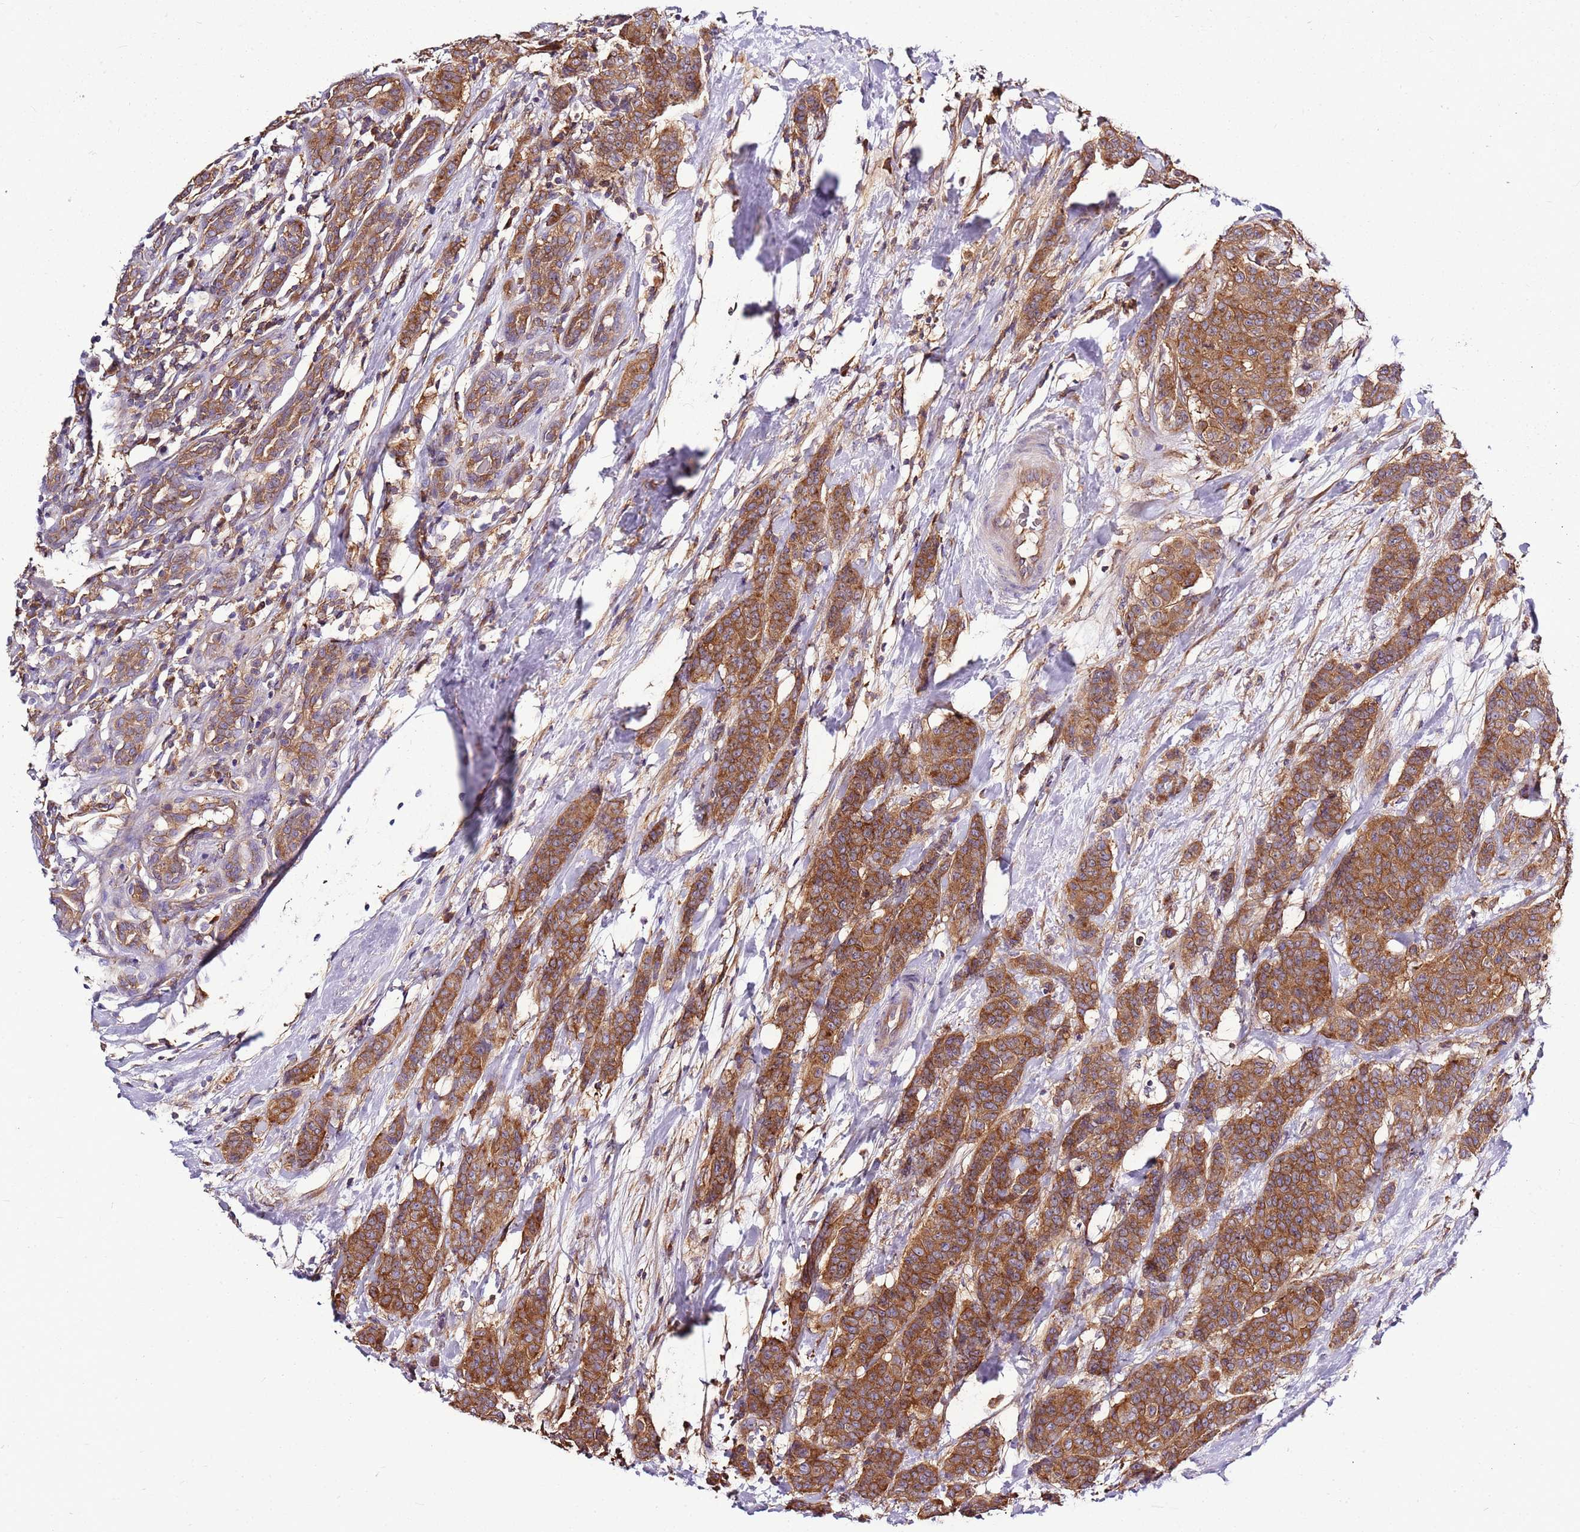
{"staining": {"intensity": "moderate", "quantity": ">75%", "location": "cytoplasmic/membranous"}, "tissue": "breast cancer", "cell_type": "Tumor cells", "image_type": "cancer", "snomed": [{"axis": "morphology", "description": "Duct carcinoma"}, {"axis": "topography", "description": "Breast"}], "caption": "DAB immunohistochemical staining of human breast cancer reveals moderate cytoplasmic/membranous protein staining in about >75% of tumor cells. The staining was performed using DAB, with brown indicating positive protein expression. Nuclei are stained blue with hematoxylin.", "gene": "ATXN2L", "patient": {"sex": "female", "age": 40}}